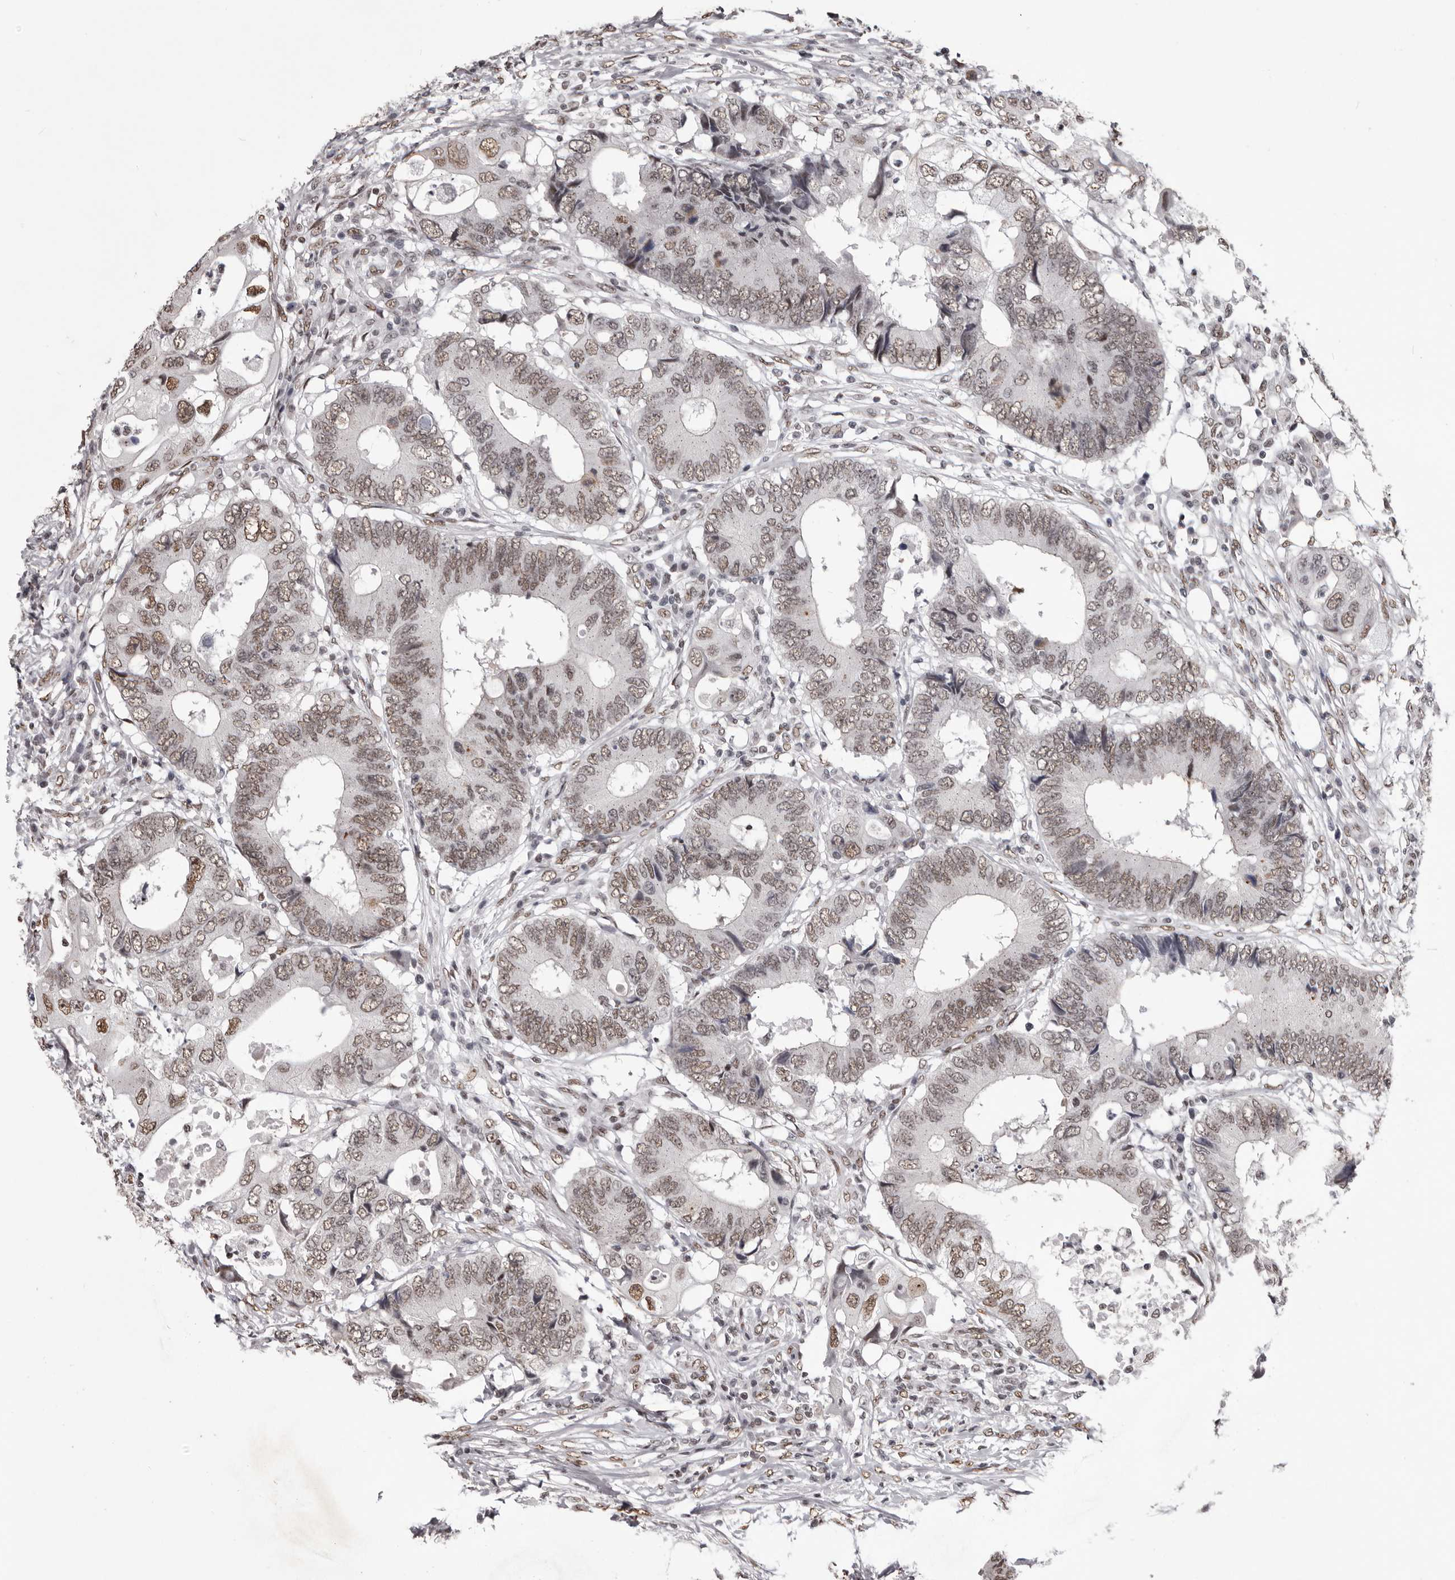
{"staining": {"intensity": "weak", "quantity": ">75%", "location": "nuclear"}, "tissue": "colorectal cancer", "cell_type": "Tumor cells", "image_type": "cancer", "snomed": [{"axis": "morphology", "description": "Adenocarcinoma, NOS"}, {"axis": "topography", "description": "Colon"}], "caption": "Immunohistochemistry (IHC) micrograph of colorectal cancer stained for a protein (brown), which exhibits low levels of weak nuclear staining in about >75% of tumor cells.", "gene": "NUMA1", "patient": {"sex": "male", "age": 71}}